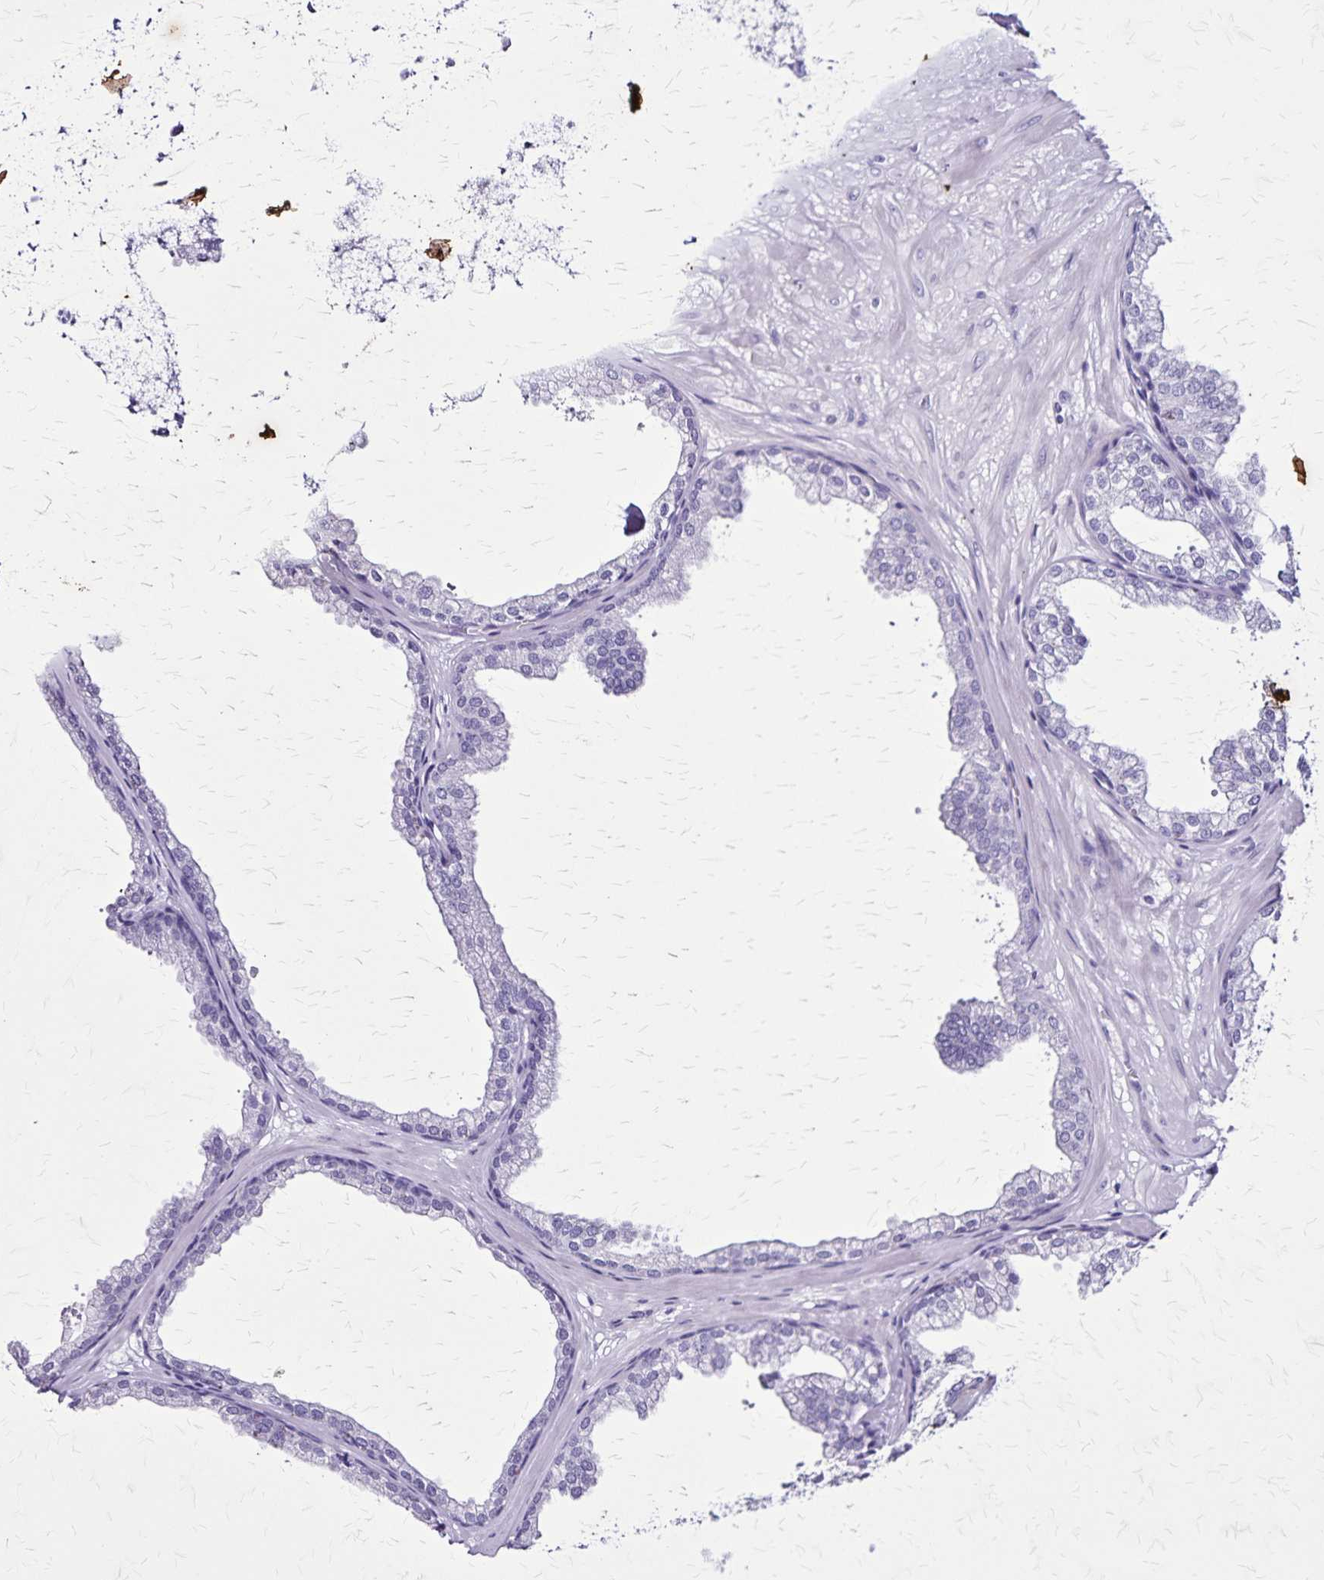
{"staining": {"intensity": "negative", "quantity": "none", "location": "none"}, "tissue": "prostate", "cell_type": "Glandular cells", "image_type": "normal", "snomed": [{"axis": "morphology", "description": "Normal tissue, NOS"}, {"axis": "topography", "description": "Prostate"}], "caption": "High magnification brightfield microscopy of normal prostate stained with DAB (brown) and counterstained with hematoxylin (blue): glandular cells show no significant staining.", "gene": "KRT2", "patient": {"sex": "male", "age": 37}}